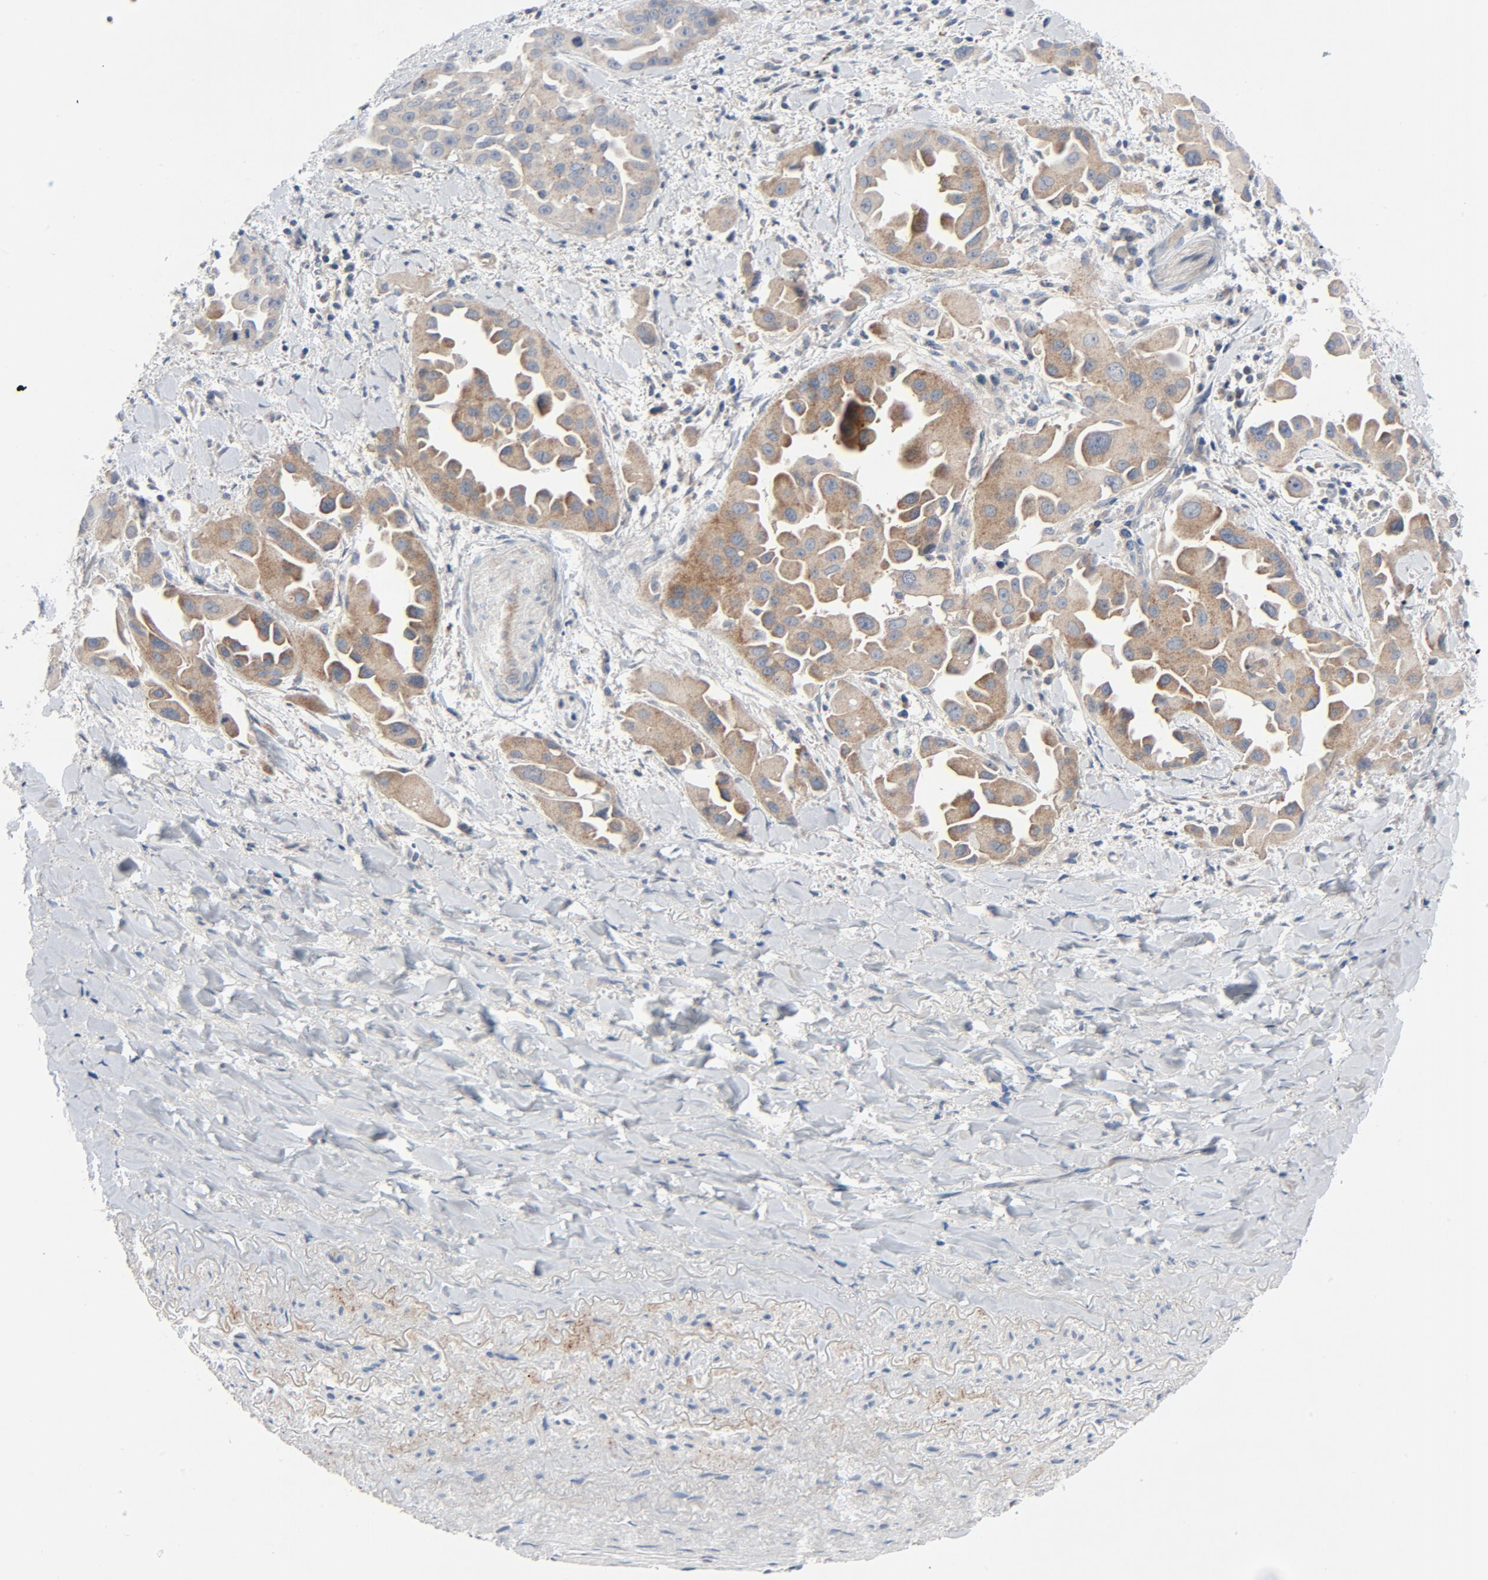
{"staining": {"intensity": "moderate", "quantity": ">75%", "location": "cytoplasmic/membranous"}, "tissue": "lung cancer", "cell_type": "Tumor cells", "image_type": "cancer", "snomed": [{"axis": "morphology", "description": "Normal tissue, NOS"}, {"axis": "morphology", "description": "Adenocarcinoma, NOS"}, {"axis": "topography", "description": "Bronchus"}], "caption": "Protein staining by IHC demonstrates moderate cytoplasmic/membranous expression in approximately >75% of tumor cells in adenocarcinoma (lung). (Stains: DAB (3,3'-diaminobenzidine) in brown, nuclei in blue, Microscopy: brightfield microscopy at high magnification).", "gene": "TSG101", "patient": {"sex": "male", "age": 68}}